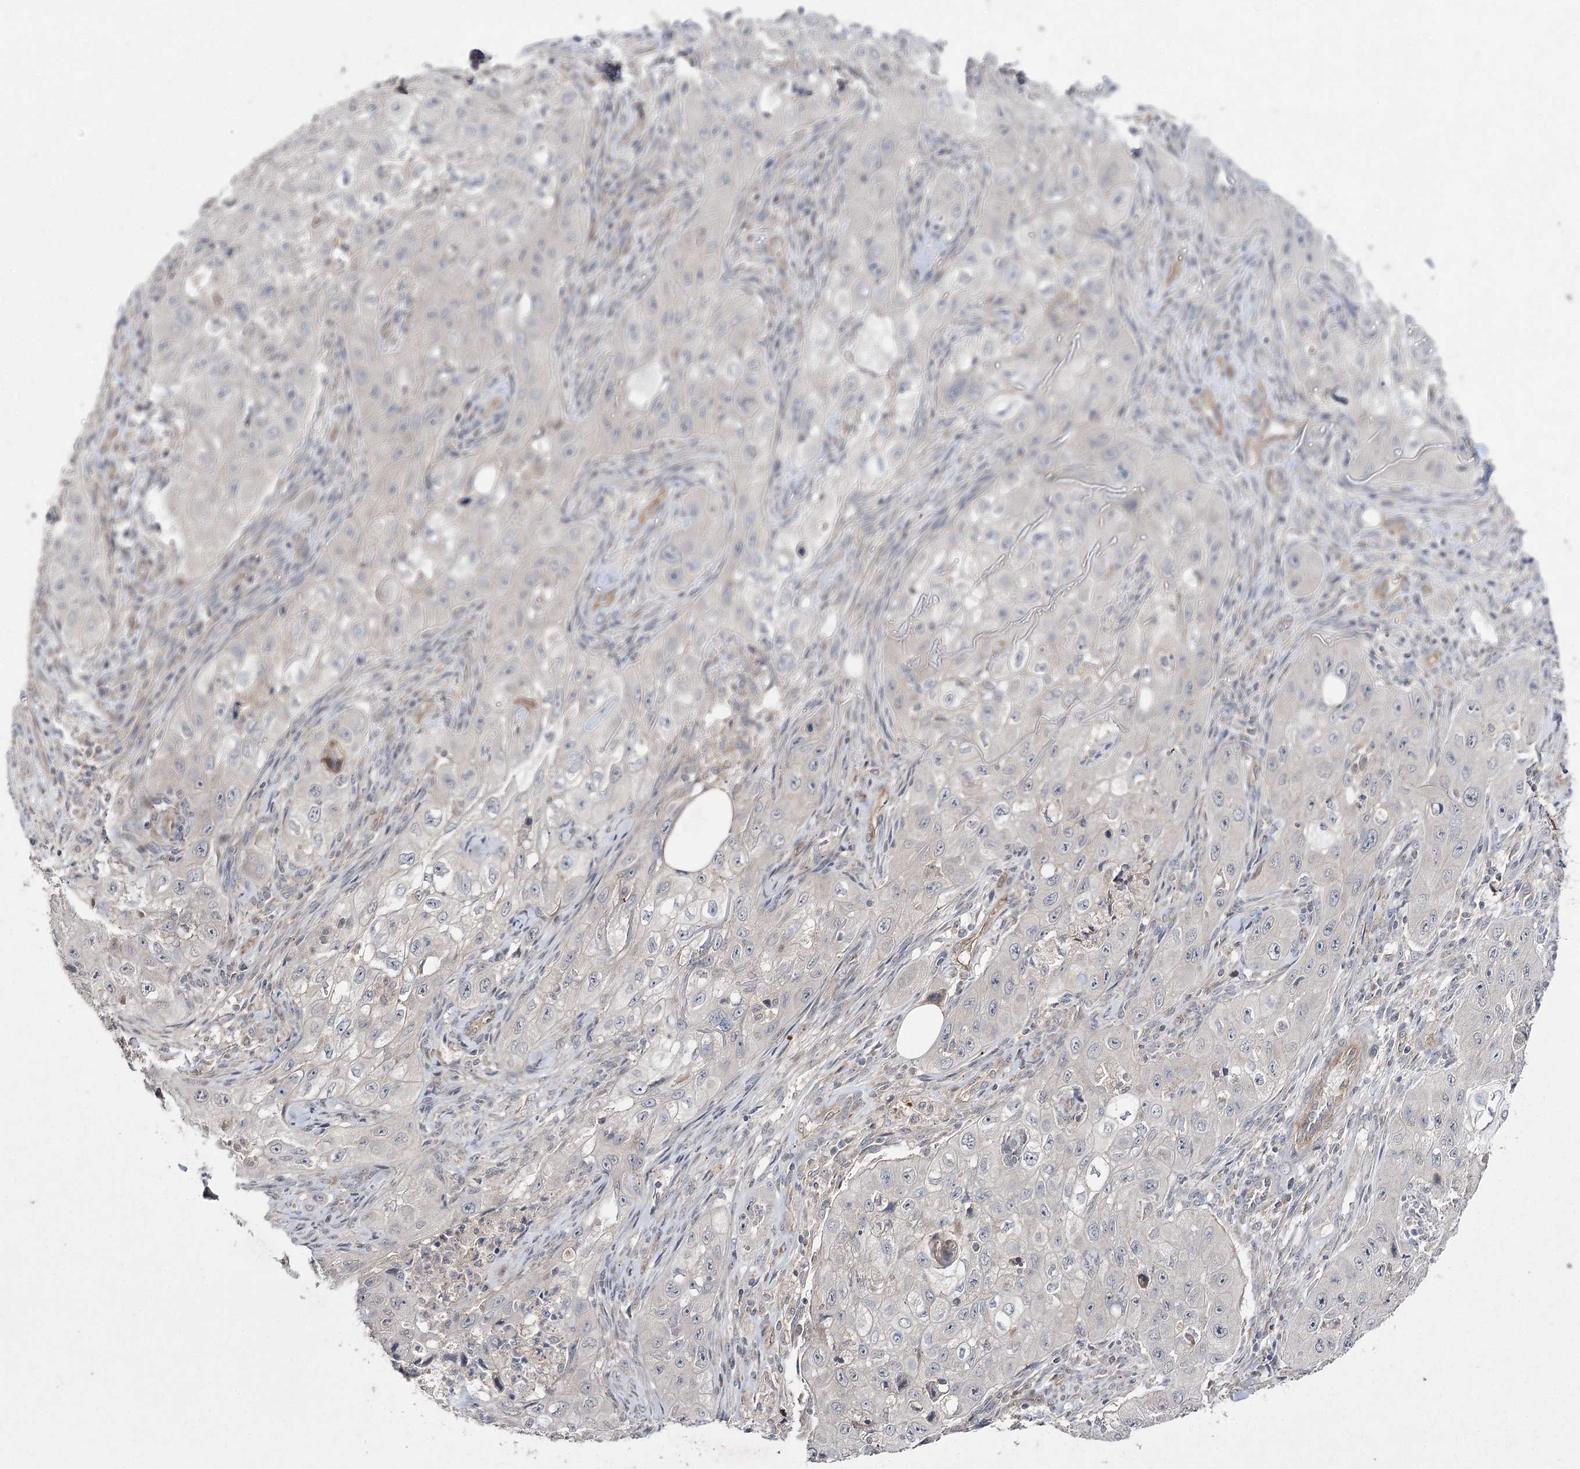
{"staining": {"intensity": "negative", "quantity": "none", "location": "none"}, "tissue": "skin cancer", "cell_type": "Tumor cells", "image_type": "cancer", "snomed": [{"axis": "morphology", "description": "Squamous cell carcinoma, NOS"}, {"axis": "topography", "description": "Skin"}, {"axis": "topography", "description": "Subcutis"}], "caption": "Immunohistochemical staining of human squamous cell carcinoma (skin) shows no significant staining in tumor cells.", "gene": "FANCL", "patient": {"sex": "male", "age": 73}}